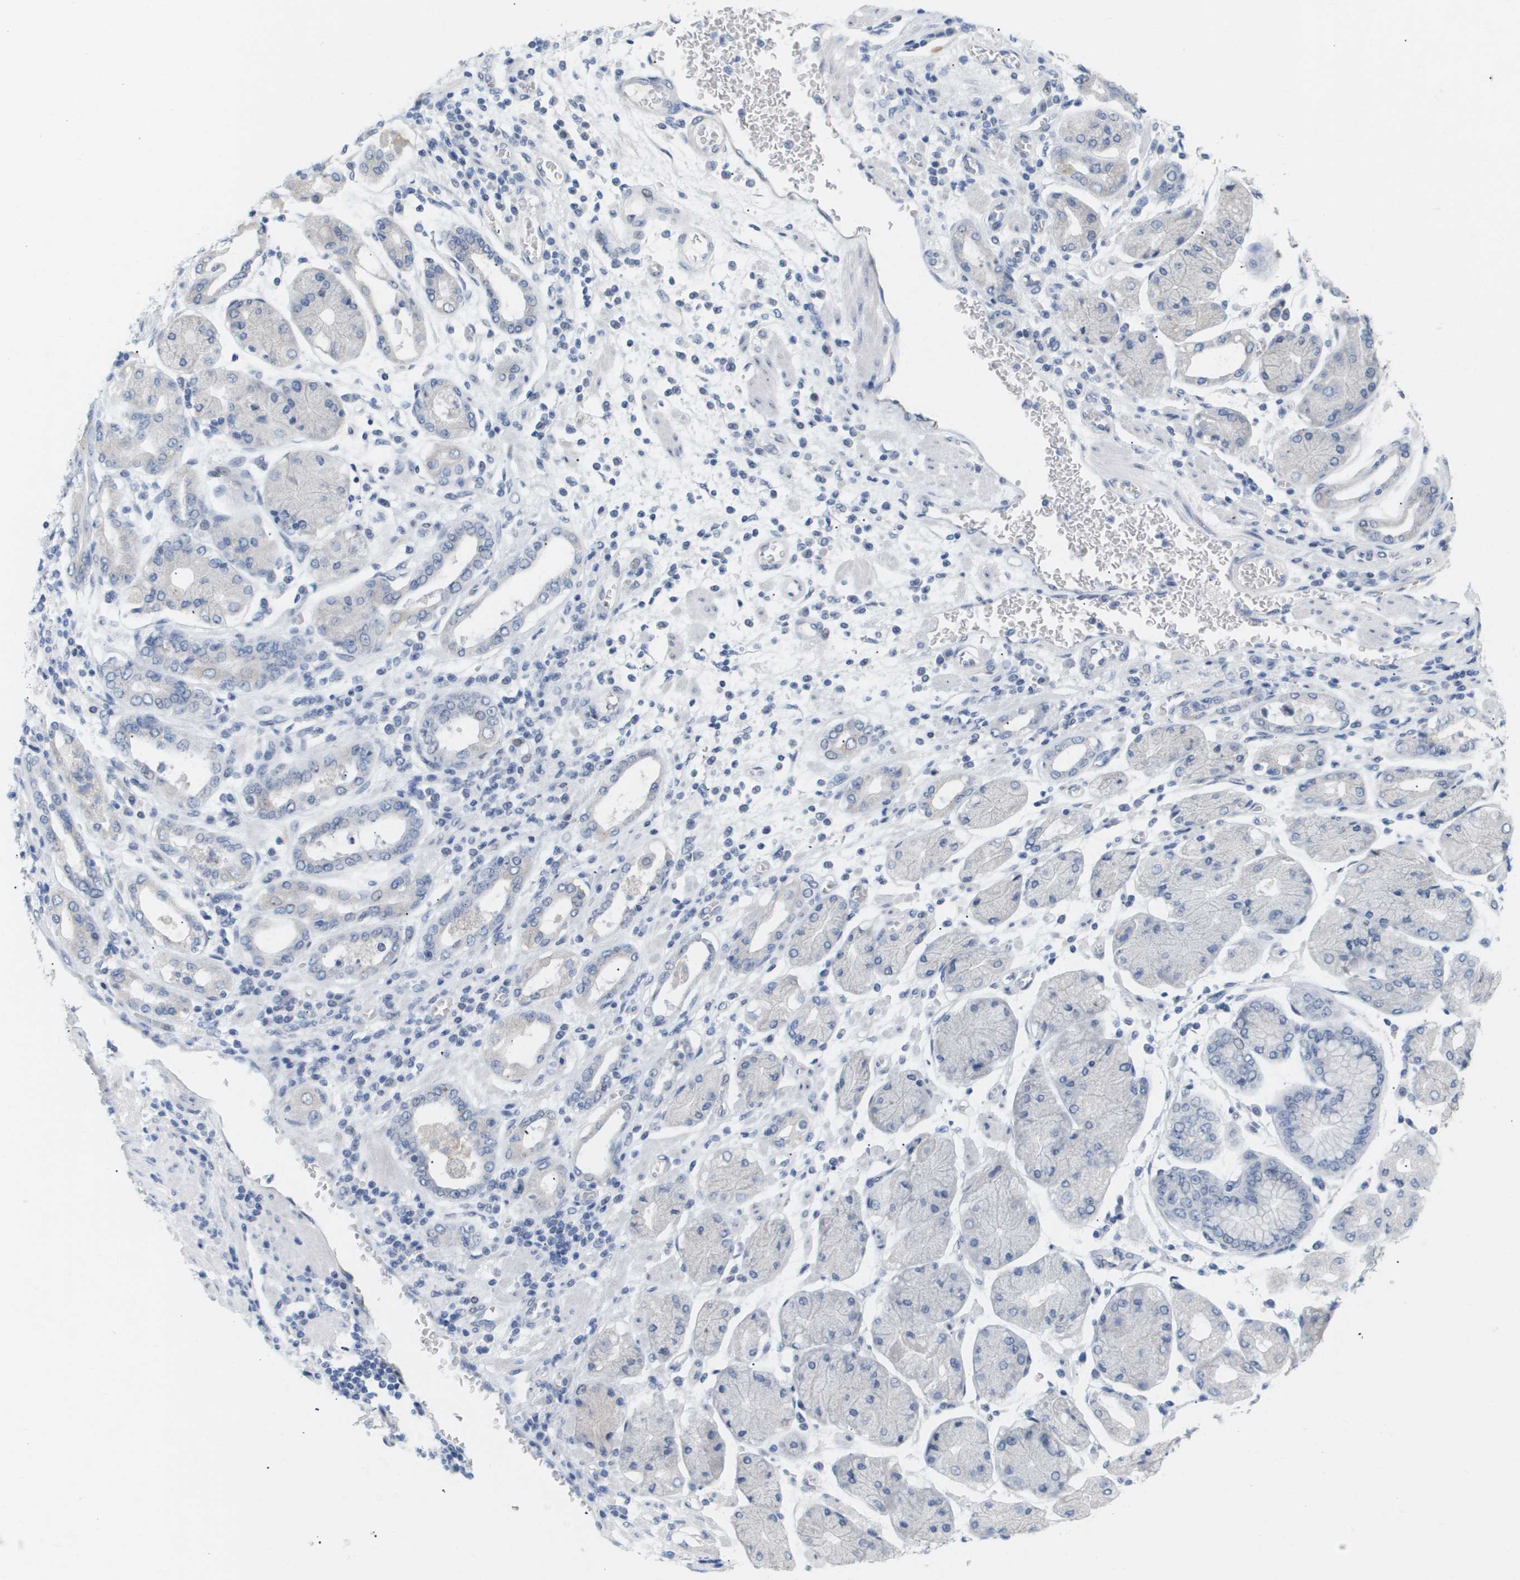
{"staining": {"intensity": "negative", "quantity": "none", "location": "none"}, "tissue": "stomach cancer", "cell_type": "Tumor cells", "image_type": "cancer", "snomed": [{"axis": "morphology", "description": "Normal tissue, NOS"}, {"axis": "morphology", "description": "Adenocarcinoma, NOS"}, {"axis": "topography", "description": "Stomach, upper"}, {"axis": "topography", "description": "Stomach"}], "caption": "An immunohistochemistry (IHC) photomicrograph of stomach cancer (adenocarcinoma) is shown. There is no staining in tumor cells of stomach cancer (adenocarcinoma).", "gene": "PPARD", "patient": {"sex": "male", "age": 59}}